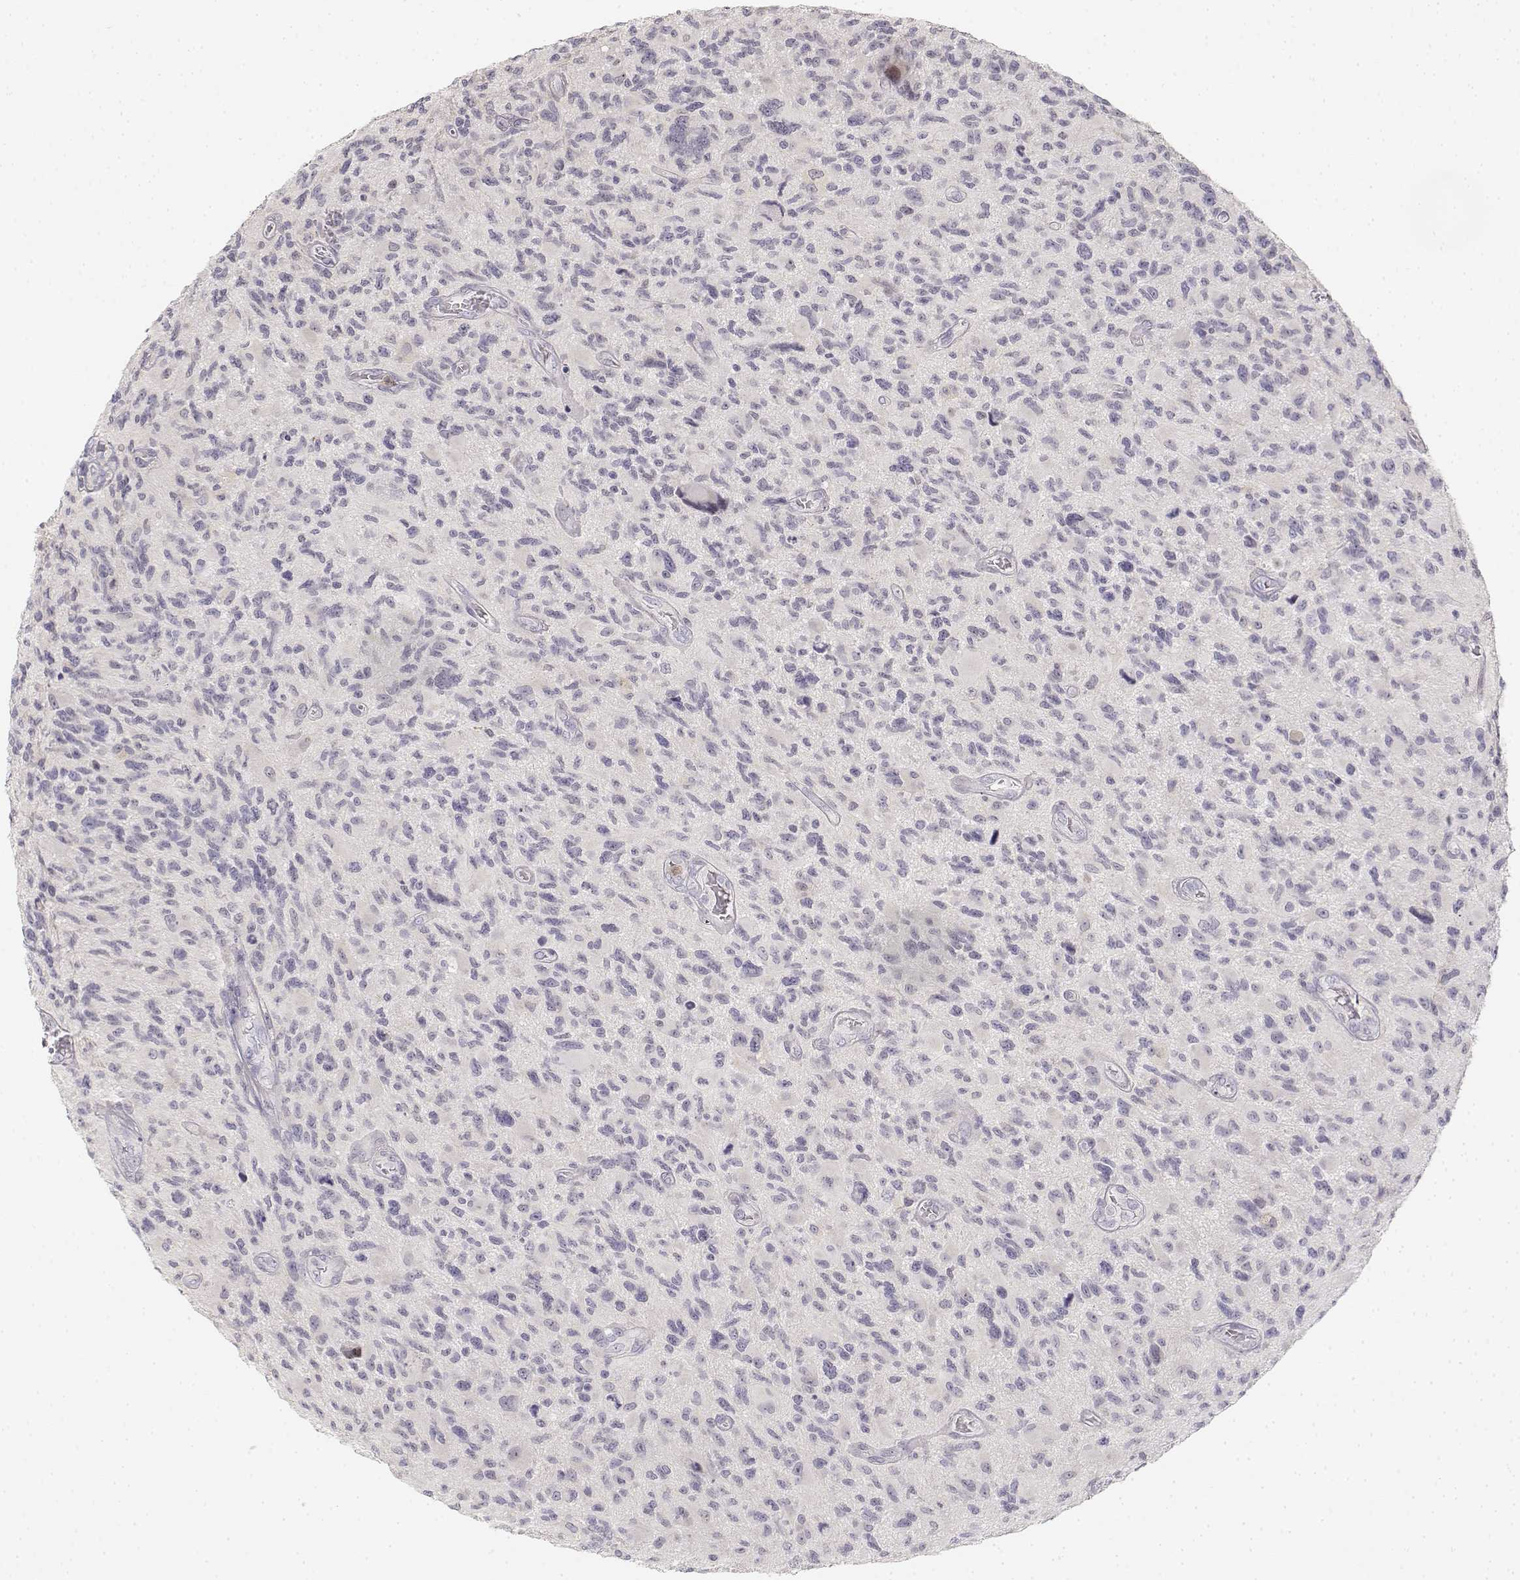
{"staining": {"intensity": "negative", "quantity": "none", "location": "none"}, "tissue": "glioma", "cell_type": "Tumor cells", "image_type": "cancer", "snomed": [{"axis": "morphology", "description": "Glioma, malignant, NOS"}, {"axis": "morphology", "description": "Glioma, malignant, High grade"}, {"axis": "topography", "description": "Brain"}], "caption": "Immunohistochemistry photomicrograph of neoplastic tissue: human malignant glioma (high-grade) stained with DAB (3,3'-diaminobenzidine) shows no significant protein positivity in tumor cells.", "gene": "GLIPR1L2", "patient": {"sex": "female", "age": 71}}